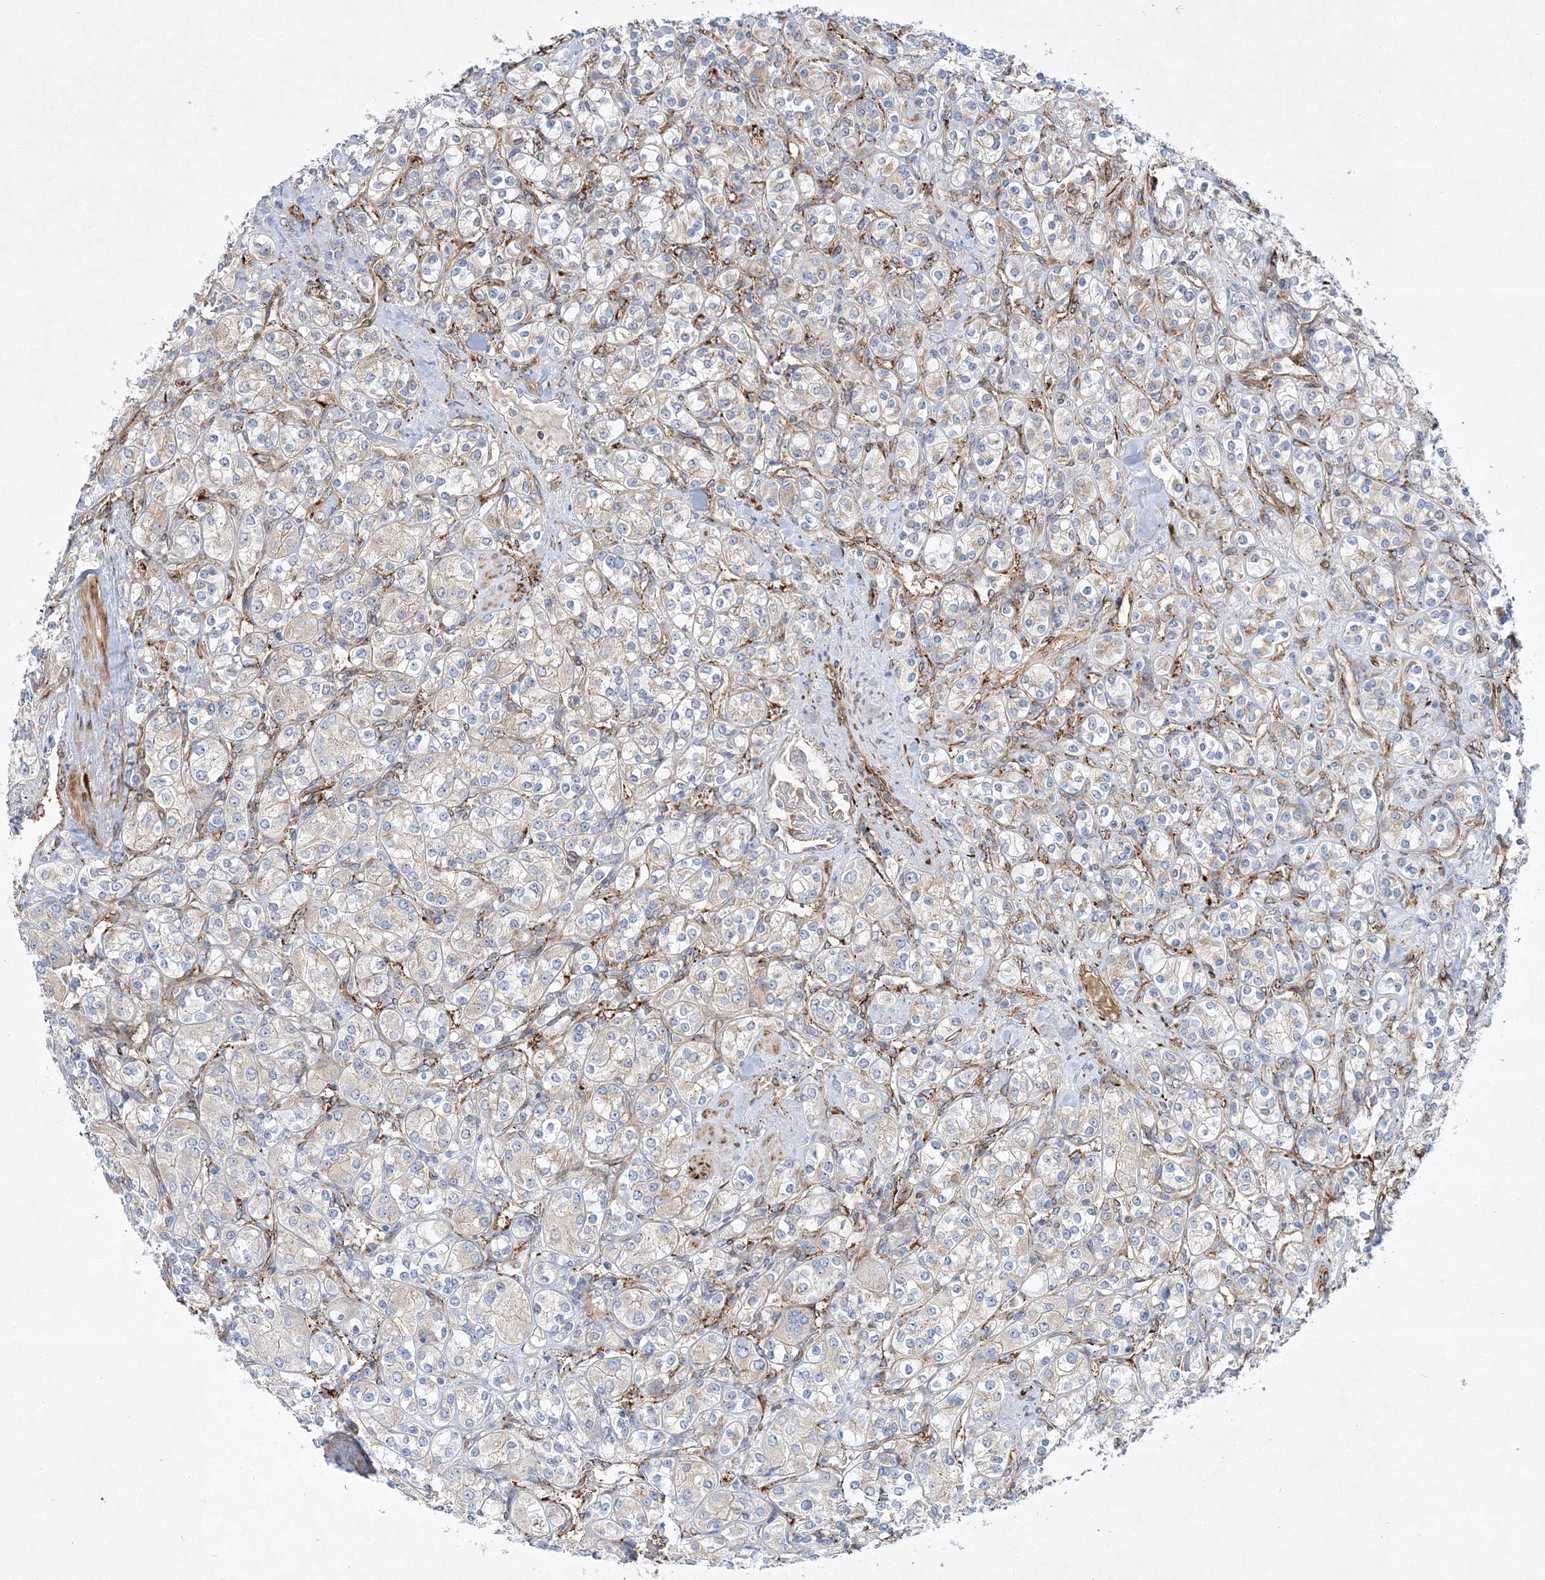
{"staining": {"intensity": "weak", "quantity": "<25%", "location": "cytoplasmic/membranous"}, "tissue": "renal cancer", "cell_type": "Tumor cells", "image_type": "cancer", "snomed": [{"axis": "morphology", "description": "Adenocarcinoma, NOS"}, {"axis": "topography", "description": "Kidney"}], "caption": "This is a photomicrograph of immunohistochemistry staining of renal cancer (adenocarcinoma), which shows no positivity in tumor cells.", "gene": "ZFYVE16", "patient": {"sex": "male", "age": 77}}